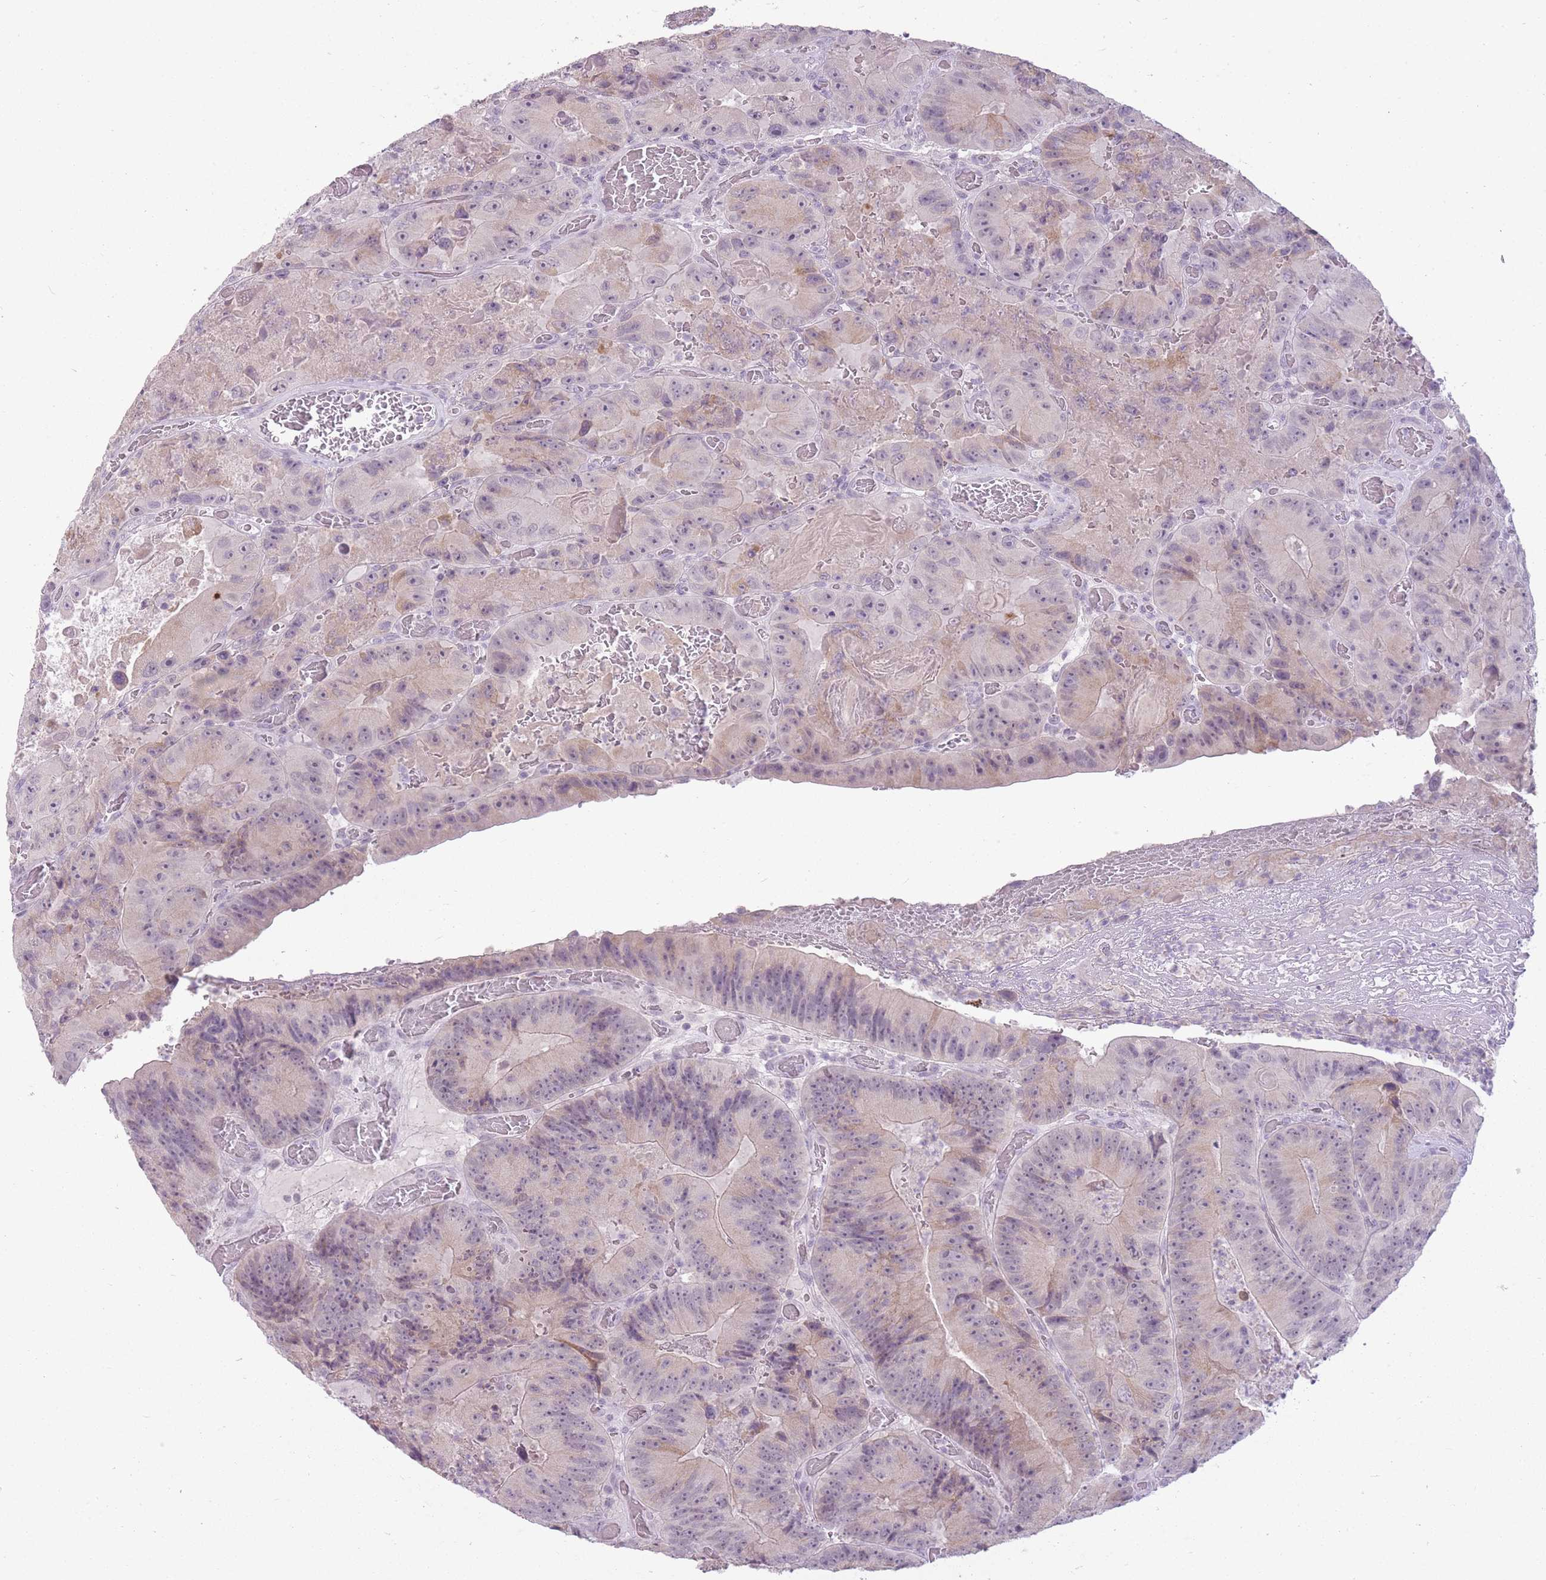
{"staining": {"intensity": "weak", "quantity": "<25%", "location": "cytoplasmic/membranous"}, "tissue": "colorectal cancer", "cell_type": "Tumor cells", "image_type": "cancer", "snomed": [{"axis": "morphology", "description": "Adenocarcinoma, NOS"}, {"axis": "topography", "description": "Colon"}], "caption": "Immunohistochemical staining of human colorectal adenocarcinoma reveals no significant expression in tumor cells.", "gene": "ZBTB24", "patient": {"sex": "female", "age": 86}}